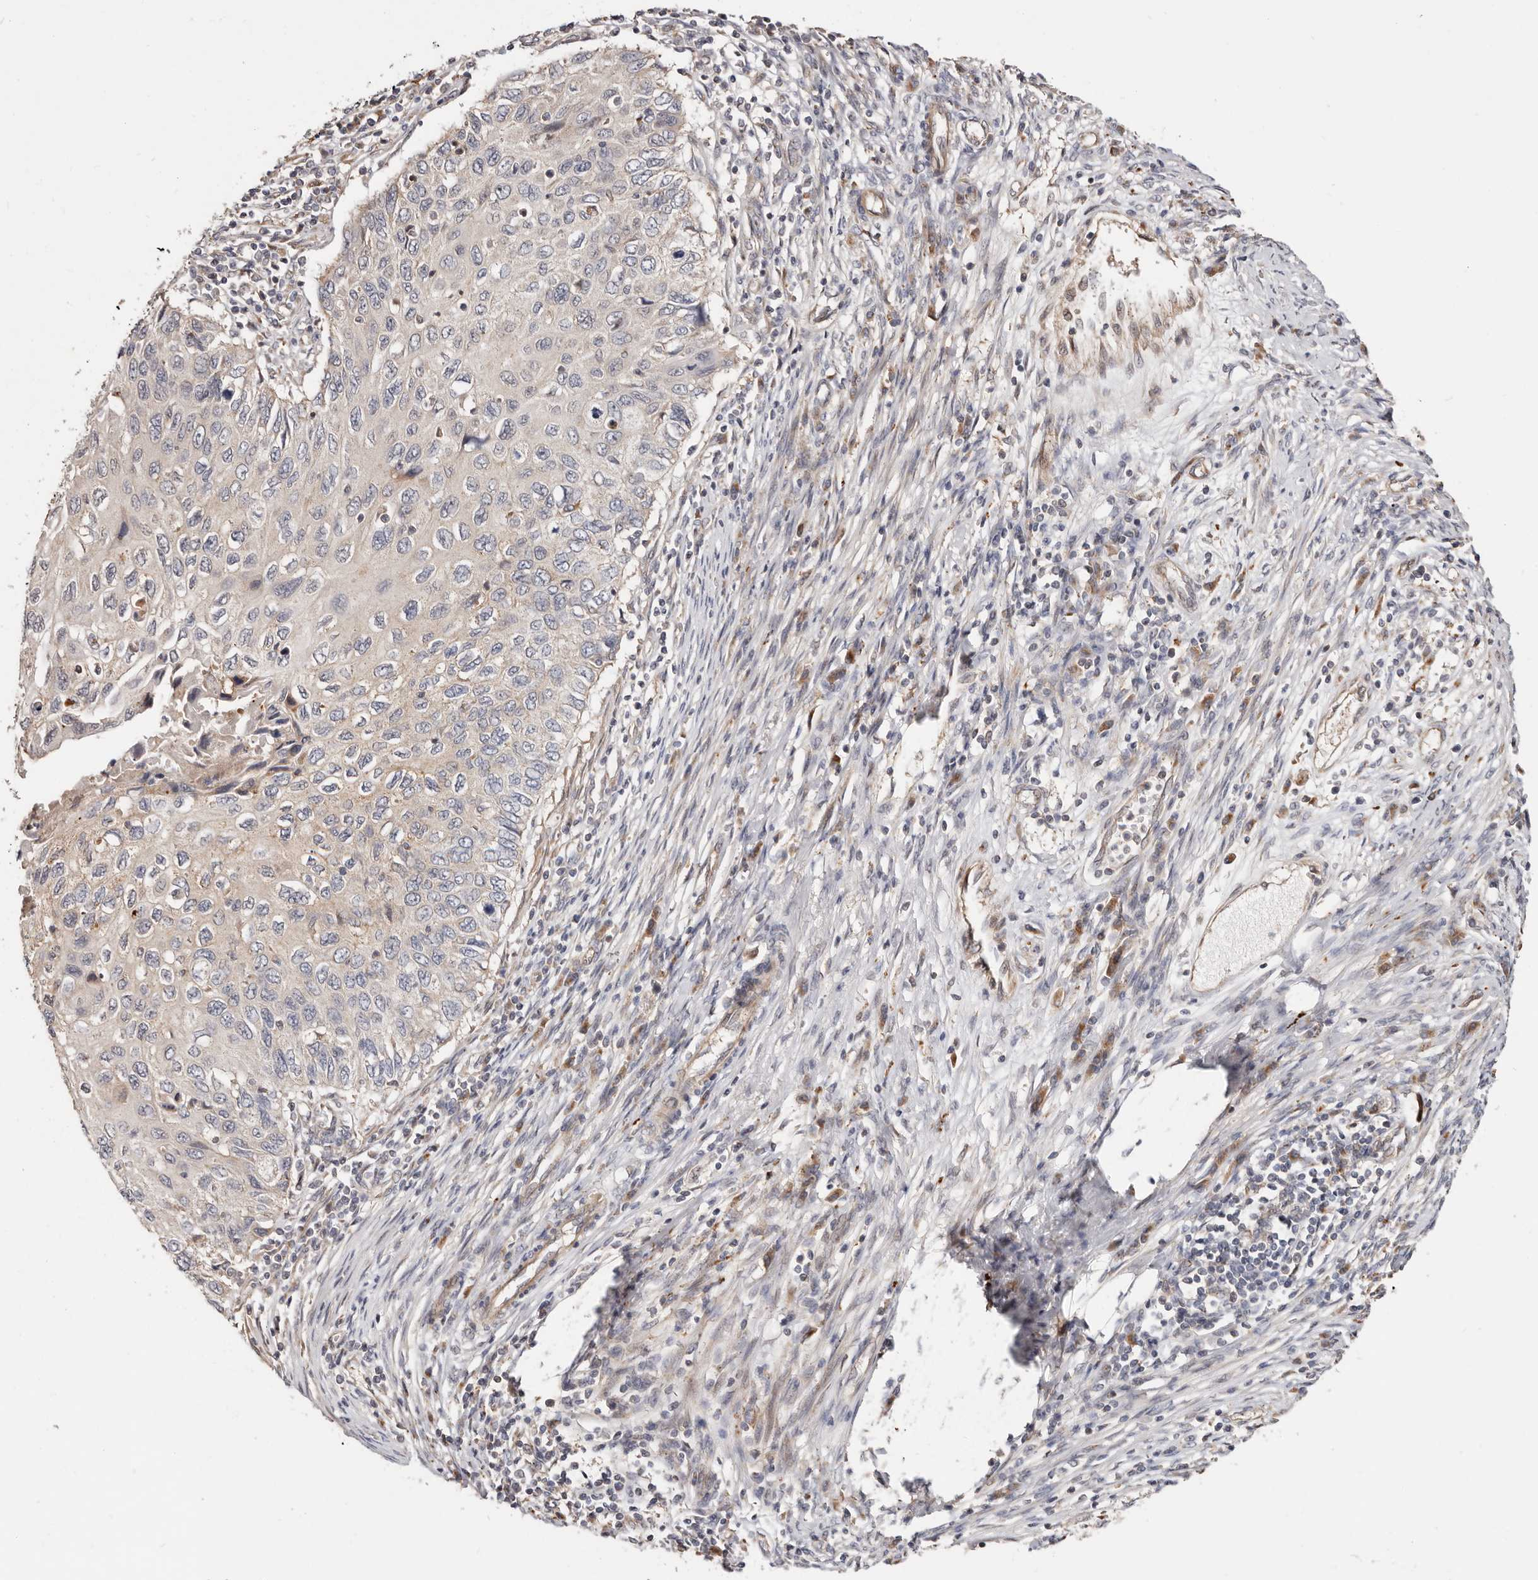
{"staining": {"intensity": "negative", "quantity": "none", "location": "none"}, "tissue": "cervical cancer", "cell_type": "Tumor cells", "image_type": "cancer", "snomed": [{"axis": "morphology", "description": "Squamous cell carcinoma, NOS"}, {"axis": "topography", "description": "Cervix"}], "caption": "This photomicrograph is of cervical cancer stained with immunohistochemistry (IHC) to label a protein in brown with the nuclei are counter-stained blue. There is no staining in tumor cells.", "gene": "USP33", "patient": {"sex": "female", "age": 70}}